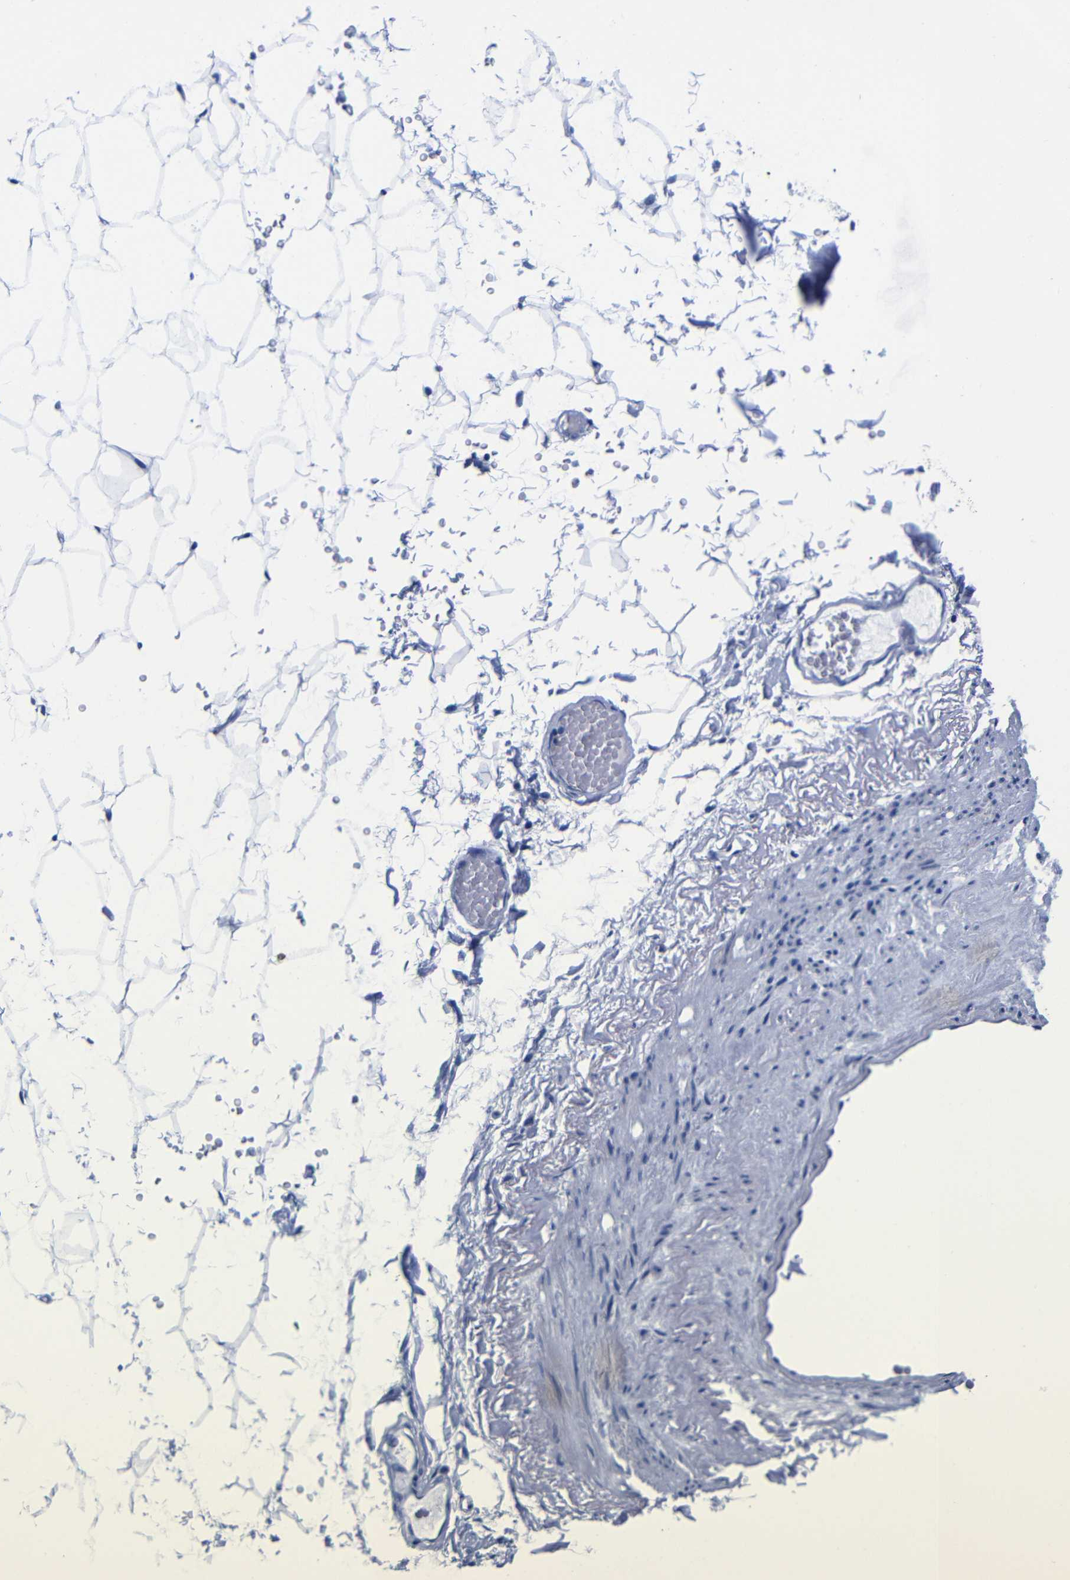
{"staining": {"intensity": "negative", "quantity": "none", "location": "none"}, "tissue": "adipose tissue", "cell_type": "Adipocytes", "image_type": "normal", "snomed": [{"axis": "morphology", "description": "Normal tissue, NOS"}, {"axis": "topography", "description": "Breast"}, {"axis": "topography", "description": "Soft tissue"}], "caption": "Immunohistochemistry (IHC) of normal adipose tissue exhibits no positivity in adipocytes.", "gene": "CLEC4G", "patient": {"sex": "female", "age": 75}}